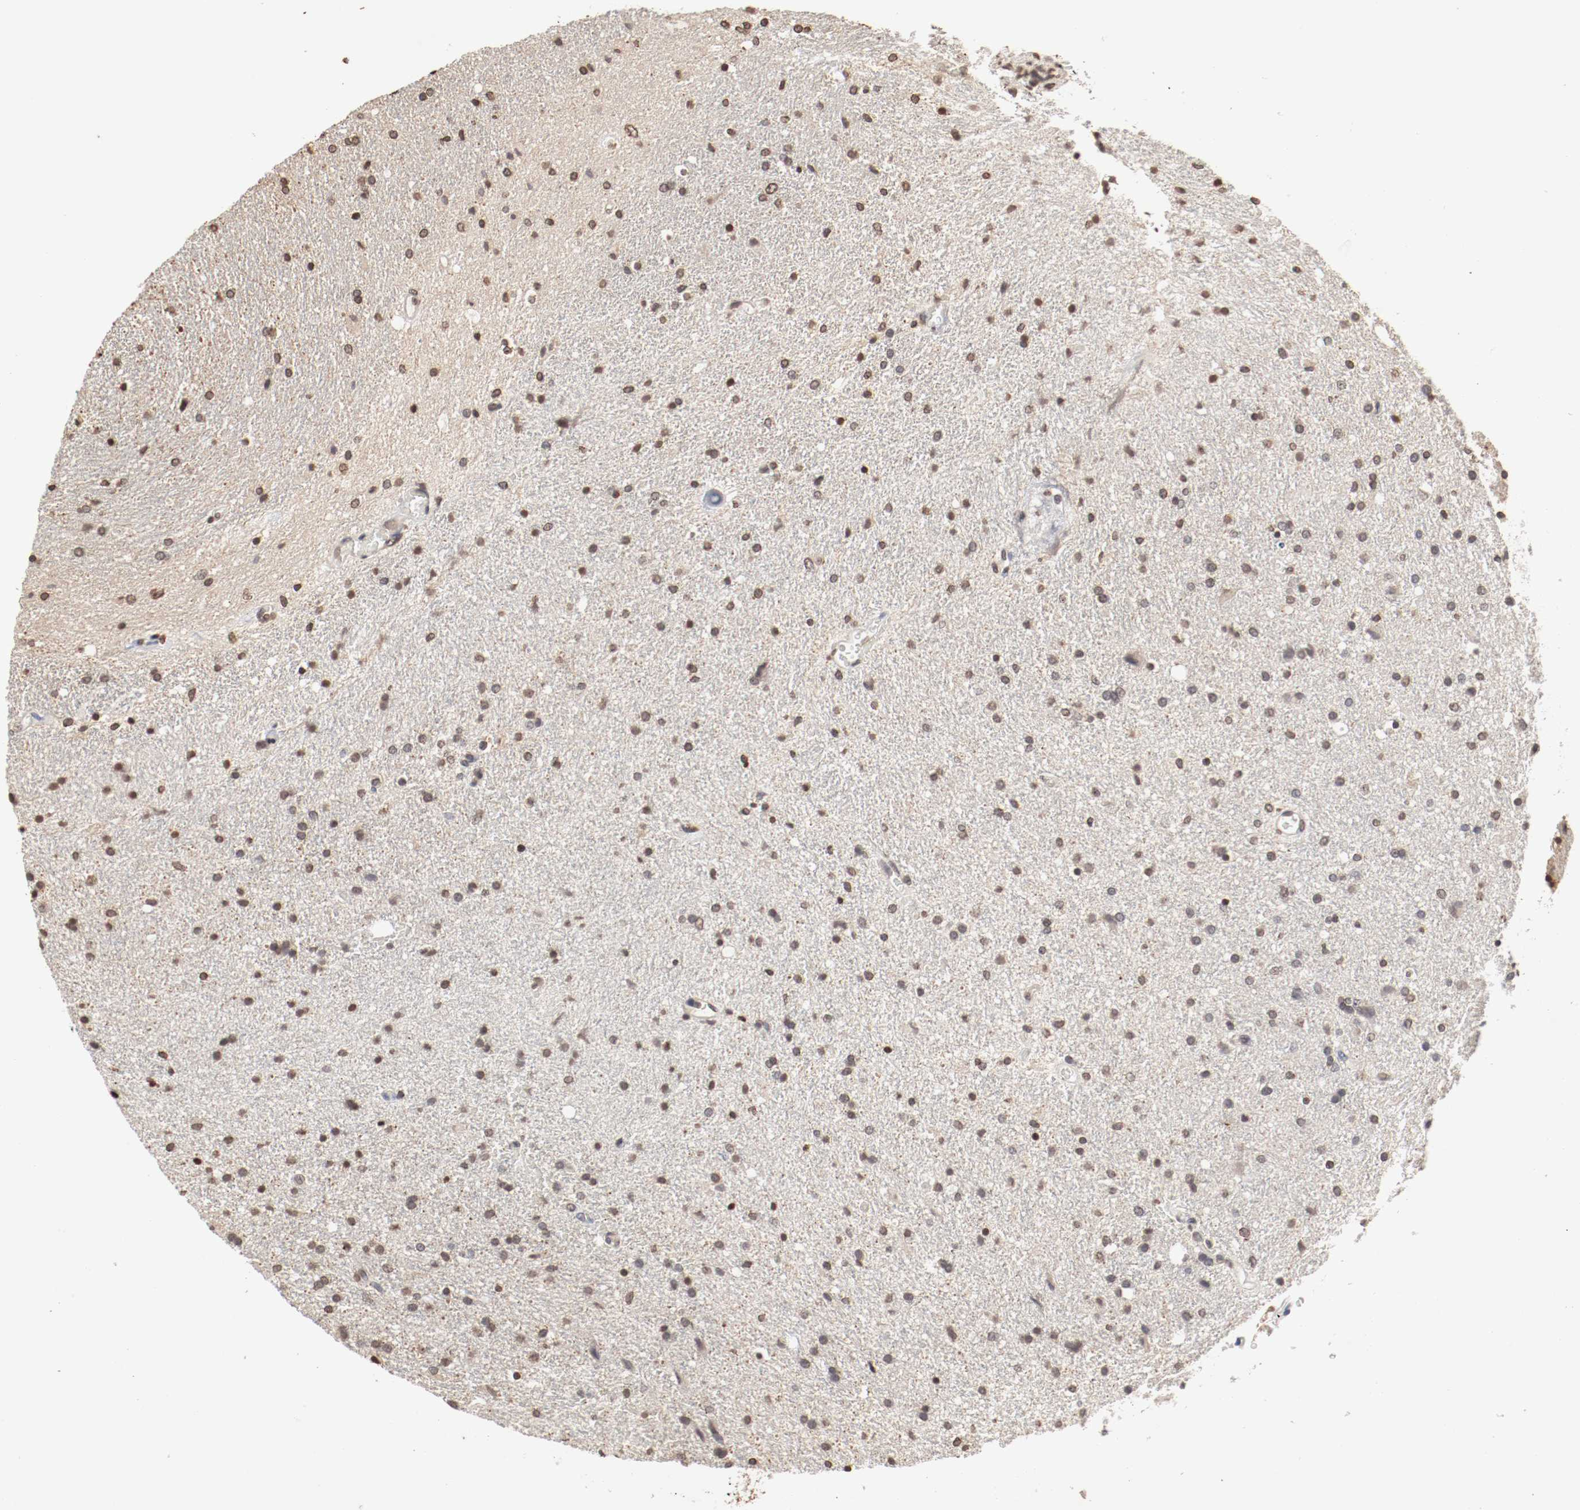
{"staining": {"intensity": "weak", "quantity": "25%-75%", "location": "nuclear"}, "tissue": "glioma", "cell_type": "Tumor cells", "image_type": "cancer", "snomed": [{"axis": "morphology", "description": "Normal tissue, NOS"}, {"axis": "morphology", "description": "Glioma, malignant, High grade"}, {"axis": "topography", "description": "Cerebral cortex"}], "caption": "Brown immunohistochemical staining in glioma reveals weak nuclear staining in about 25%-75% of tumor cells.", "gene": "WASL", "patient": {"sex": "male", "age": 56}}